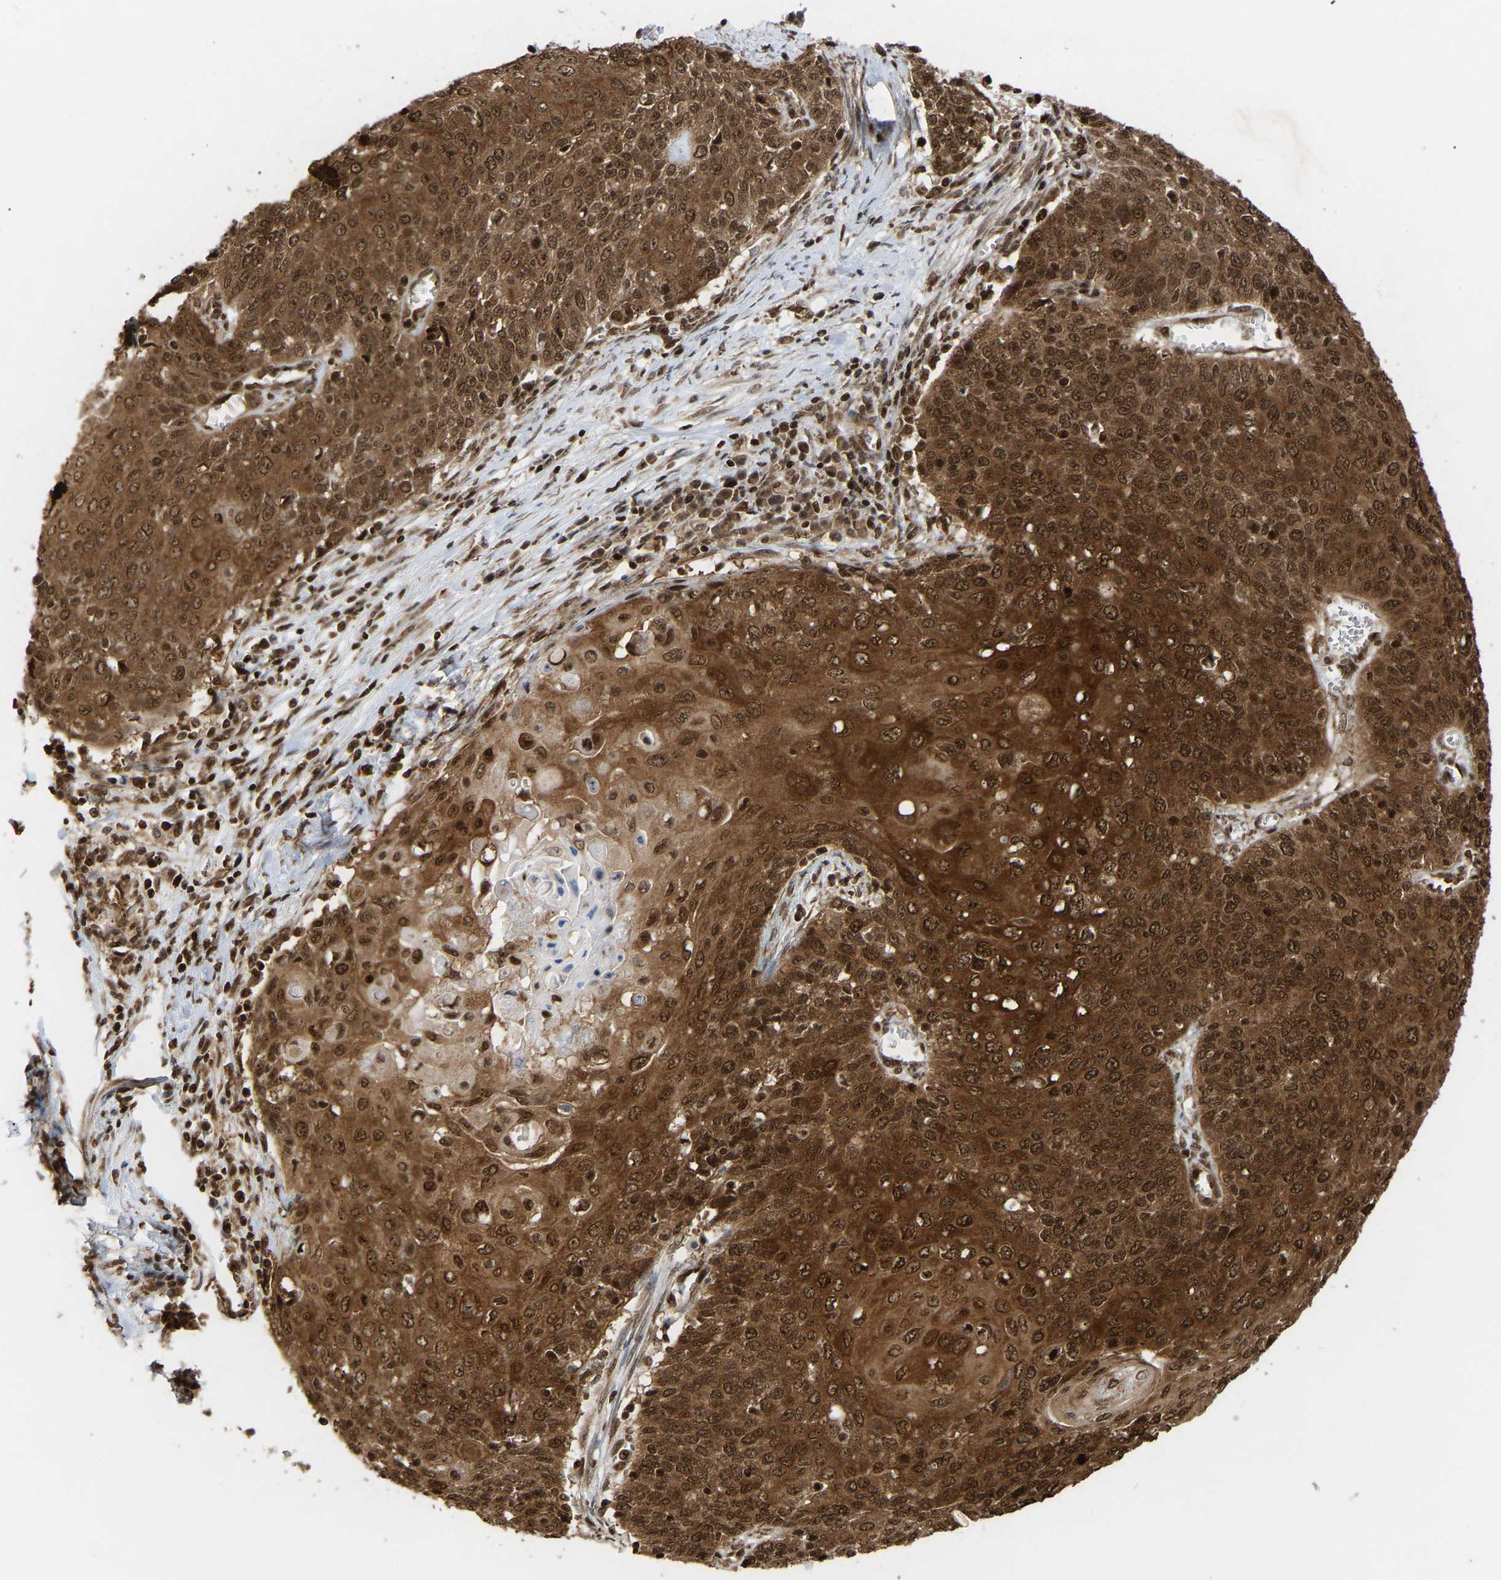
{"staining": {"intensity": "strong", "quantity": ">75%", "location": "cytoplasmic/membranous,nuclear"}, "tissue": "cervical cancer", "cell_type": "Tumor cells", "image_type": "cancer", "snomed": [{"axis": "morphology", "description": "Squamous cell carcinoma, NOS"}, {"axis": "topography", "description": "Cervix"}], "caption": "Immunohistochemical staining of cervical cancer (squamous cell carcinoma) shows high levels of strong cytoplasmic/membranous and nuclear protein positivity in approximately >75% of tumor cells.", "gene": "ALYREF", "patient": {"sex": "female", "age": 39}}